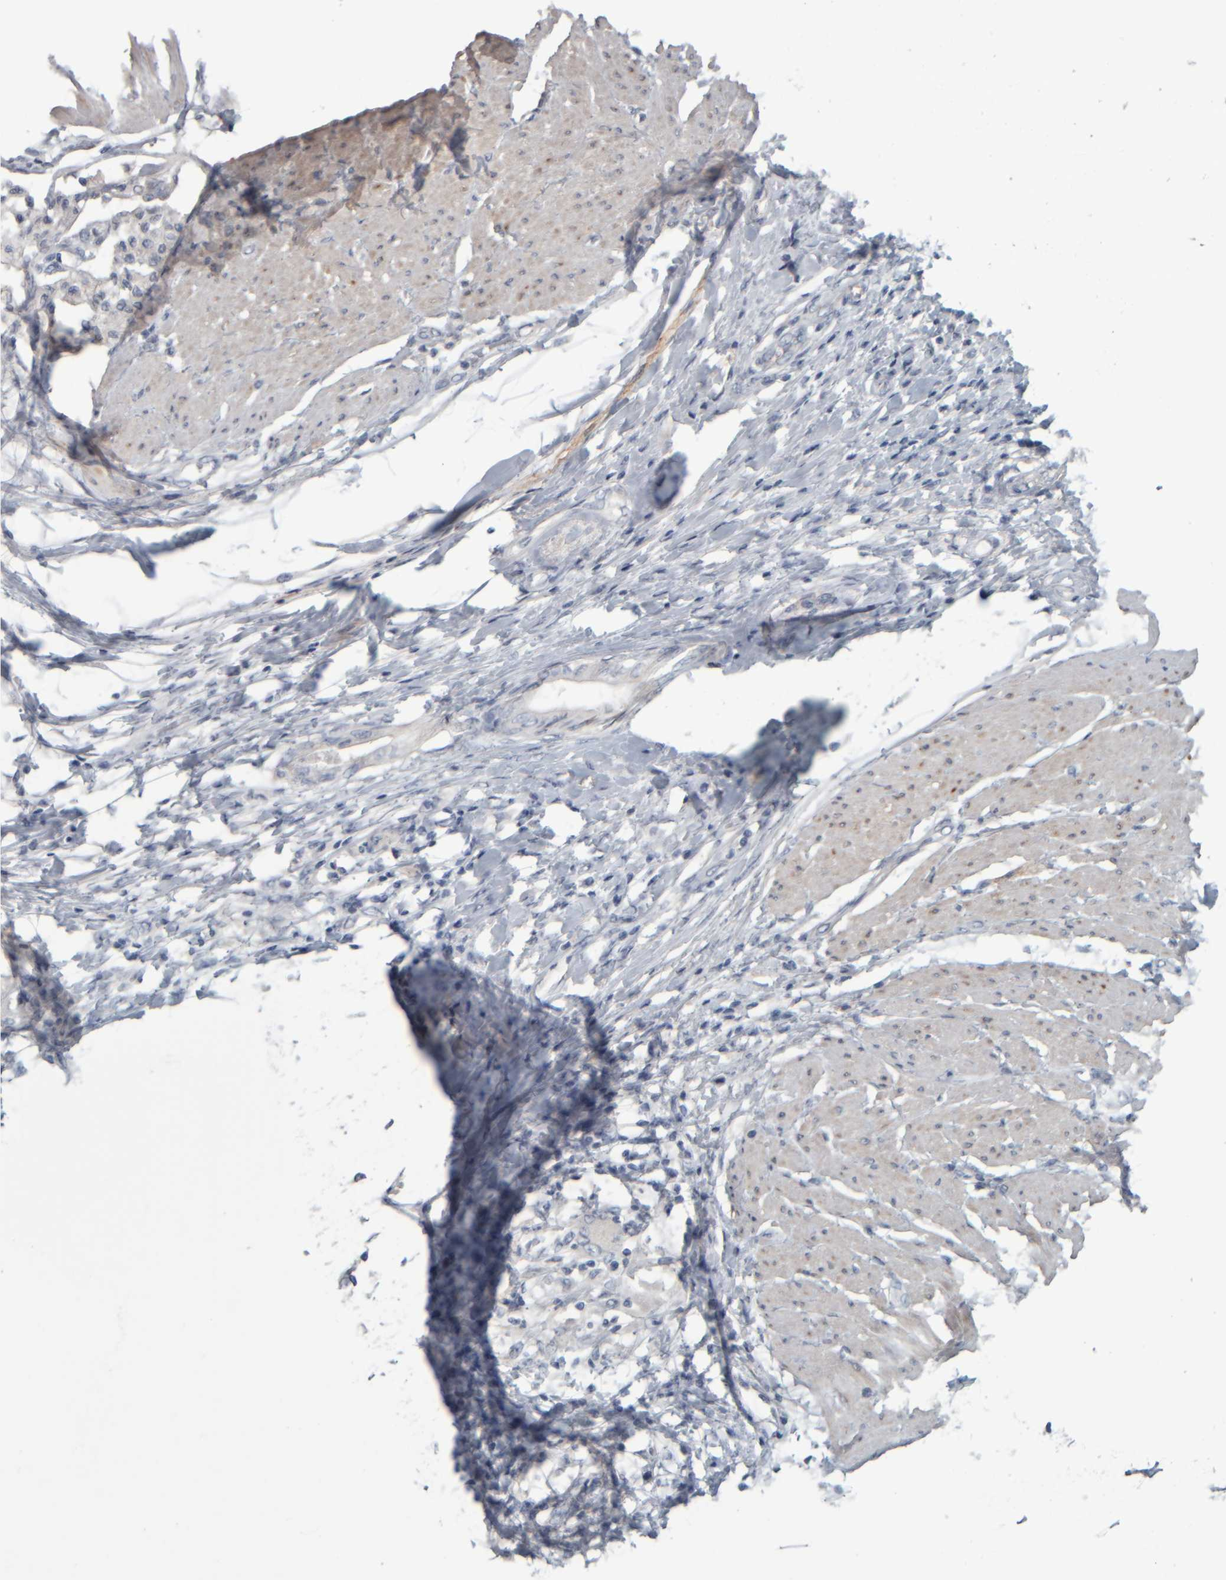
{"staining": {"intensity": "negative", "quantity": "none", "location": "none"}, "tissue": "pancreatic cancer", "cell_type": "Tumor cells", "image_type": "cancer", "snomed": [{"axis": "morphology", "description": "Normal tissue, NOS"}, {"axis": "morphology", "description": "Adenocarcinoma, NOS"}, {"axis": "topography", "description": "Pancreas"}, {"axis": "topography", "description": "Duodenum"}], "caption": "Adenocarcinoma (pancreatic) stained for a protein using immunohistochemistry (IHC) demonstrates no staining tumor cells.", "gene": "CAVIN4", "patient": {"sex": "female", "age": 60}}